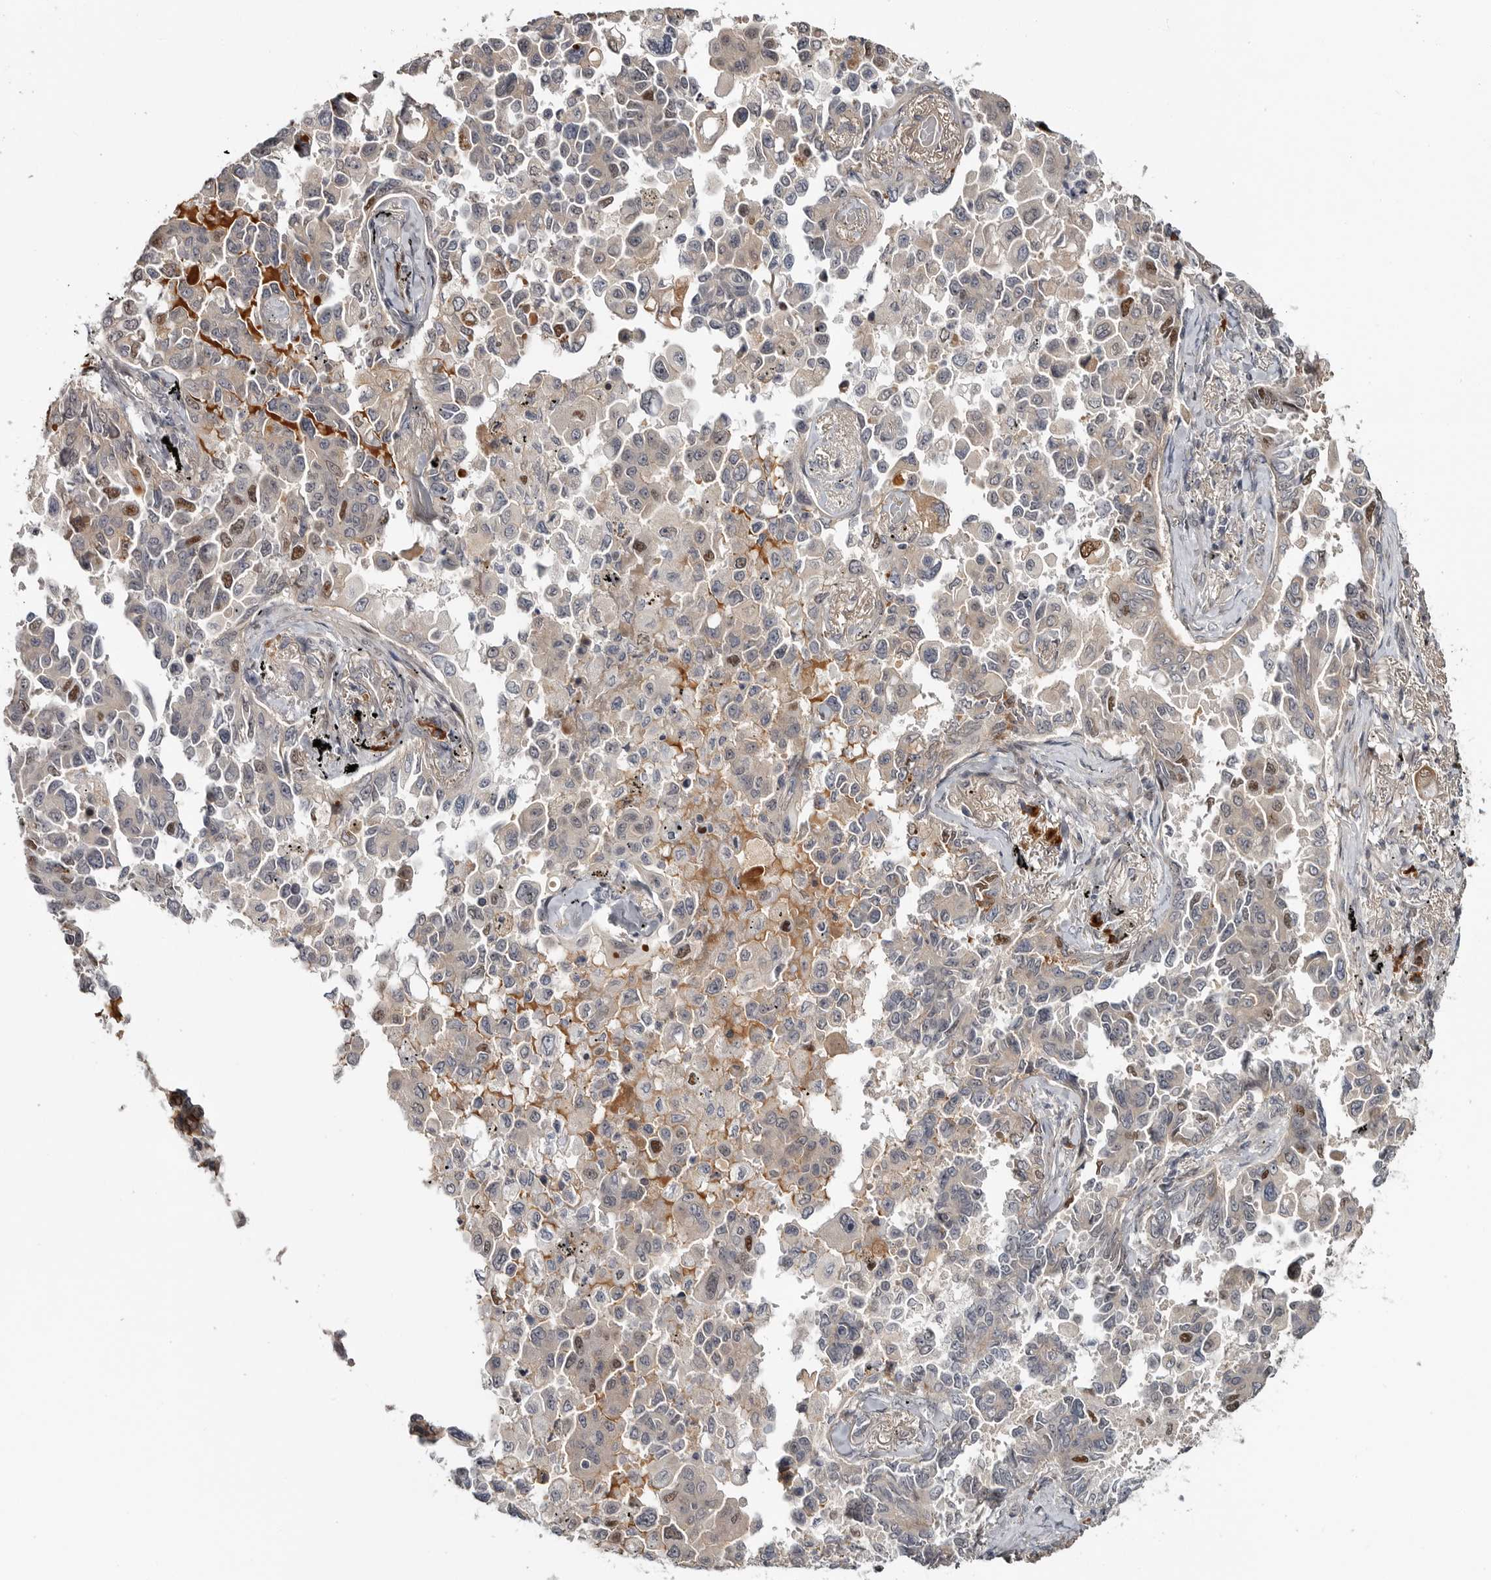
{"staining": {"intensity": "moderate", "quantity": "<25%", "location": "nuclear"}, "tissue": "lung cancer", "cell_type": "Tumor cells", "image_type": "cancer", "snomed": [{"axis": "morphology", "description": "Adenocarcinoma, NOS"}, {"axis": "topography", "description": "Lung"}], "caption": "Lung adenocarcinoma tissue demonstrates moderate nuclear positivity in about <25% of tumor cells", "gene": "ZNF277", "patient": {"sex": "female", "age": 67}}